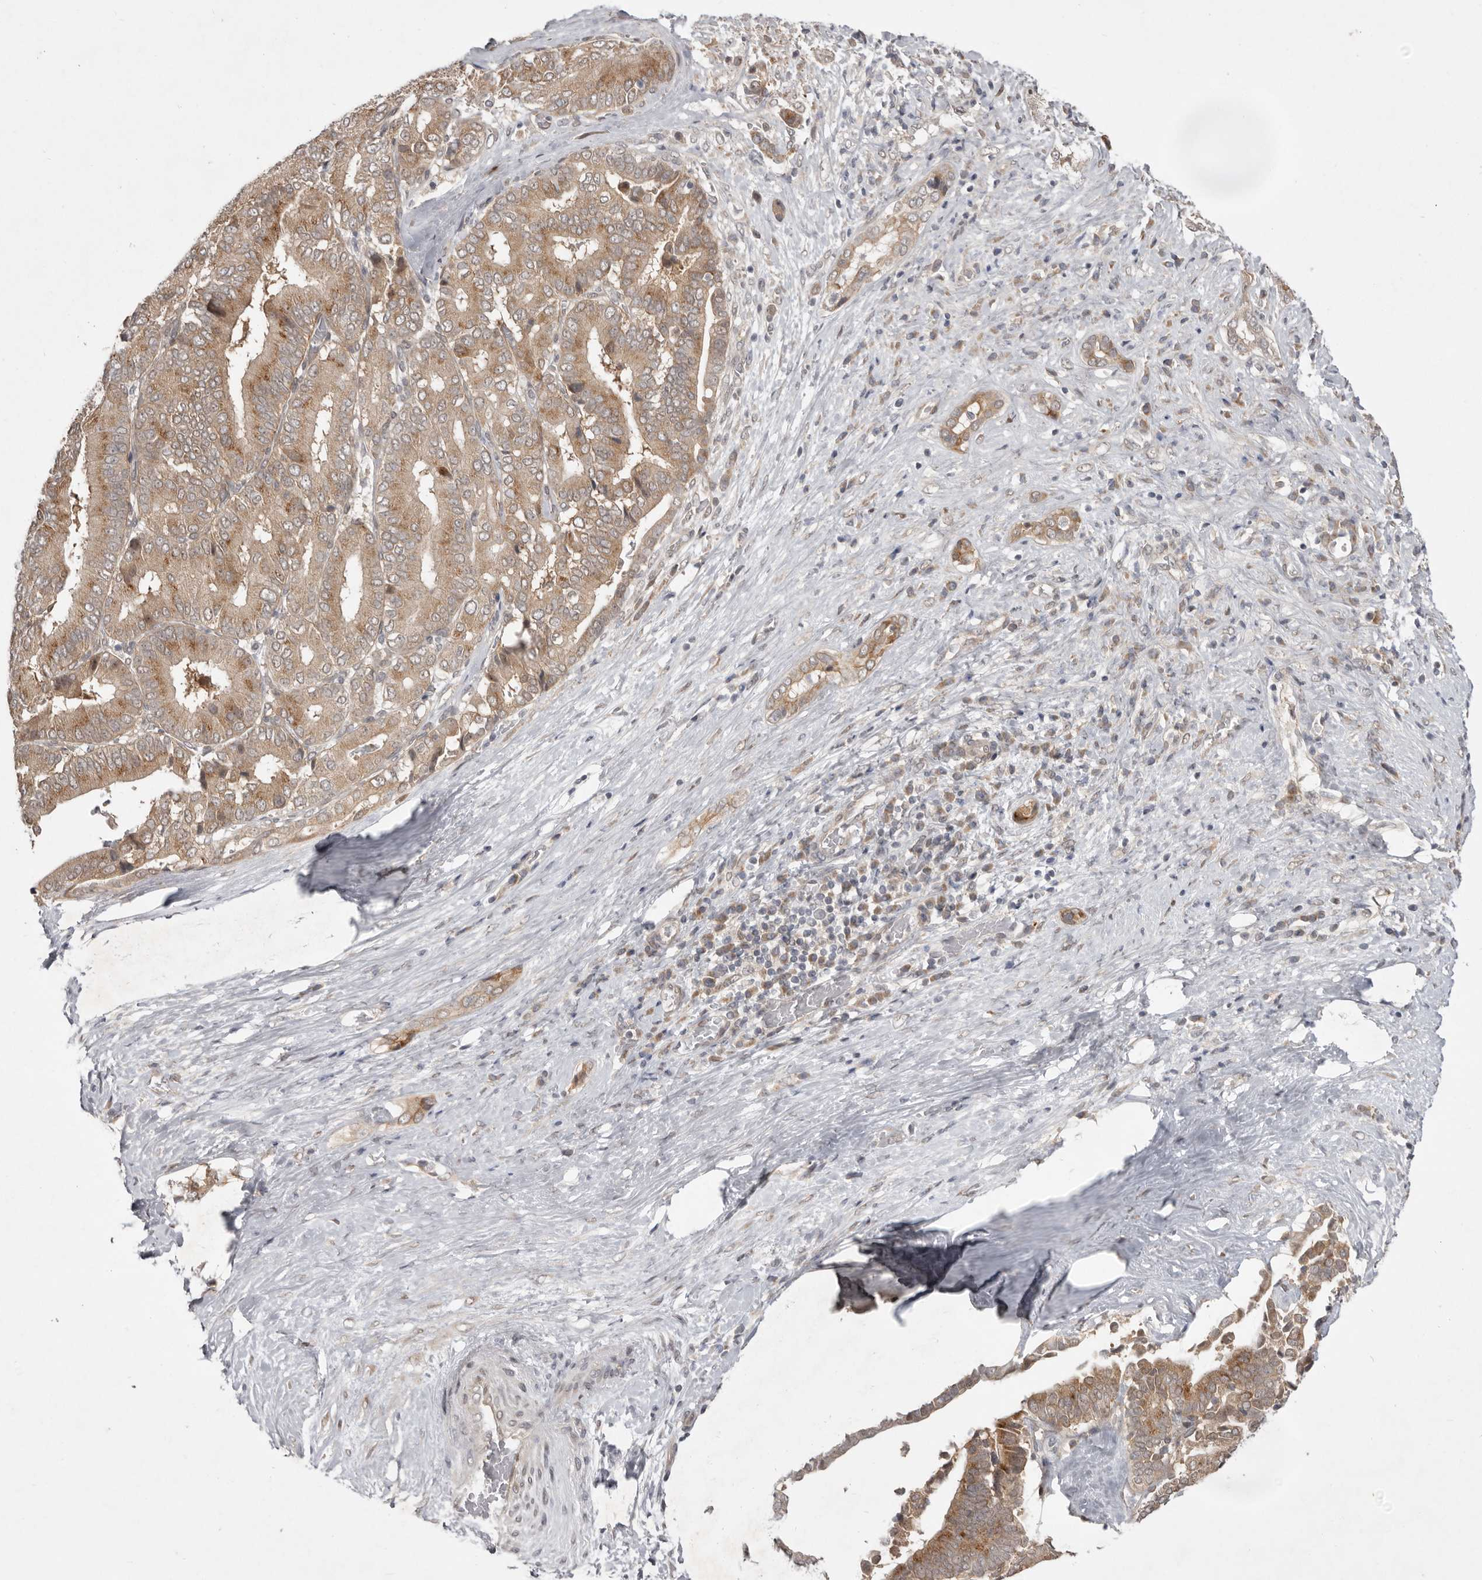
{"staining": {"intensity": "moderate", "quantity": ">75%", "location": "cytoplasmic/membranous"}, "tissue": "liver cancer", "cell_type": "Tumor cells", "image_type": "cancer", "snomed": [{"axis": "morphology", "description": "Cholangiocarcinoma"}, {"axis": "topography", "description": "Liver"}], "caption": "About >75% of tumor cells in liver cholangiocarcinoma demonstrate moderate cytoplasmic/membranous protein positivity as visualized by brown immunohistochemical staining.", "gene": "NSUN4", "patient": {"sex": "female", "age": 75}}